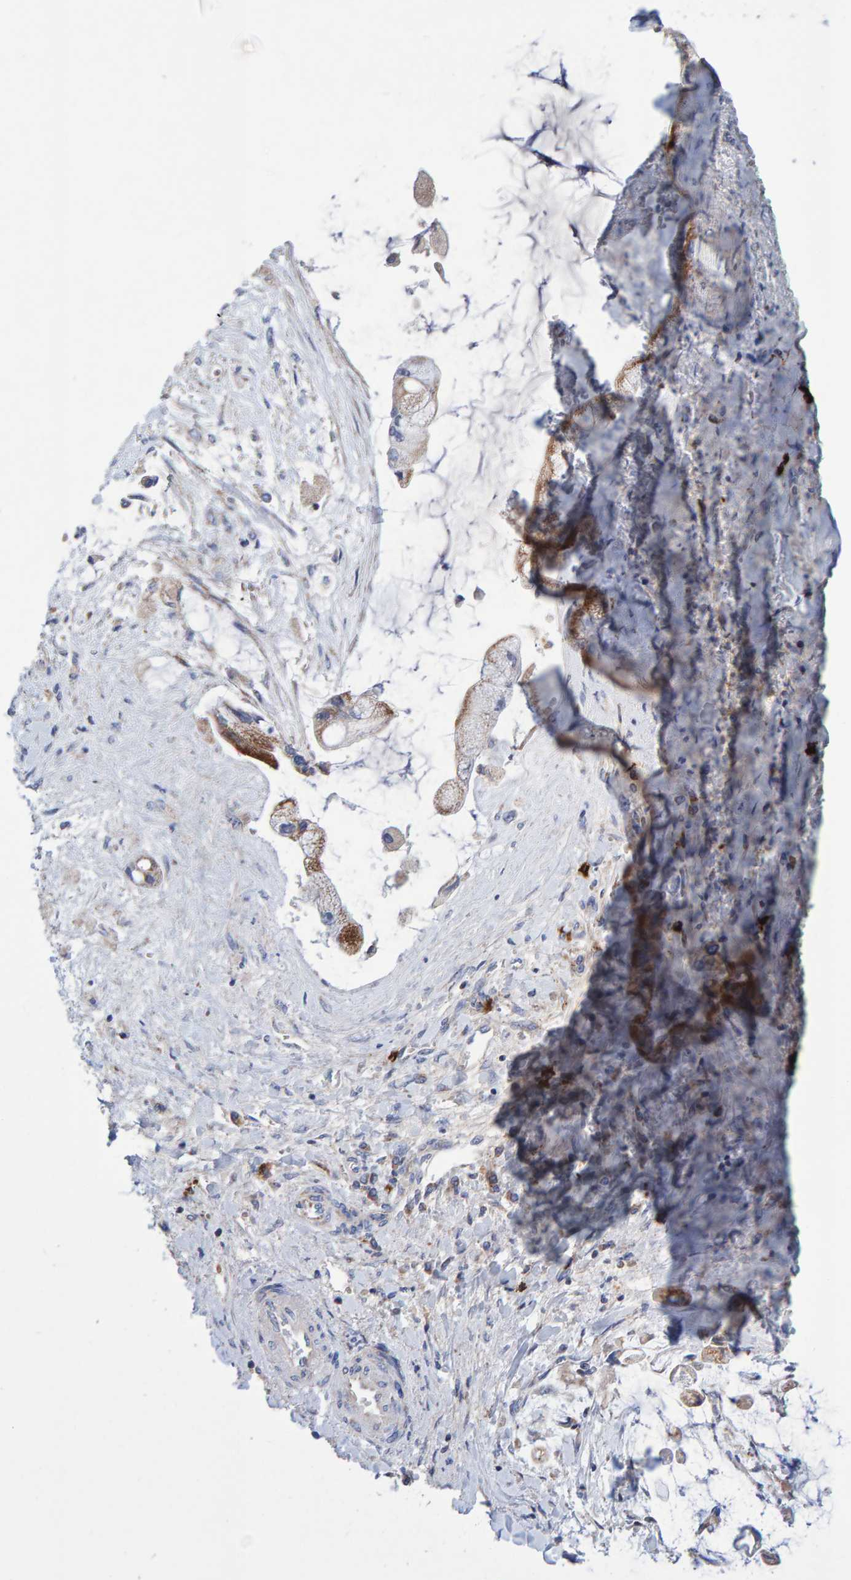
{"staining": {"intensity": "moderate", "quantity": ">75%", "location": "cytoplasmic/membranous"}, "tissue": "liver cancer", "cell_type": "Tumor cells", "image_type": "cancer", "snomed": [{"axis": "morphology", "description": "Cholangiocarcinoma"}, {"axis": "topography", "description": "Liver"}], "caption": "Immunohistochemistry (IHC) micrograph of neoplastic tissue: liver cancer (cholangiocarcinoma) stained using immunohistochemistry (IHC) displays medium levels of moderate protein expression localized specifically in the cytoplasmic/membranous of tumor cells, appearing as a cytoplasmic/membranous brown color.", "gene": "EFR3A", "patient": {"sex": "male", "age": 50}}